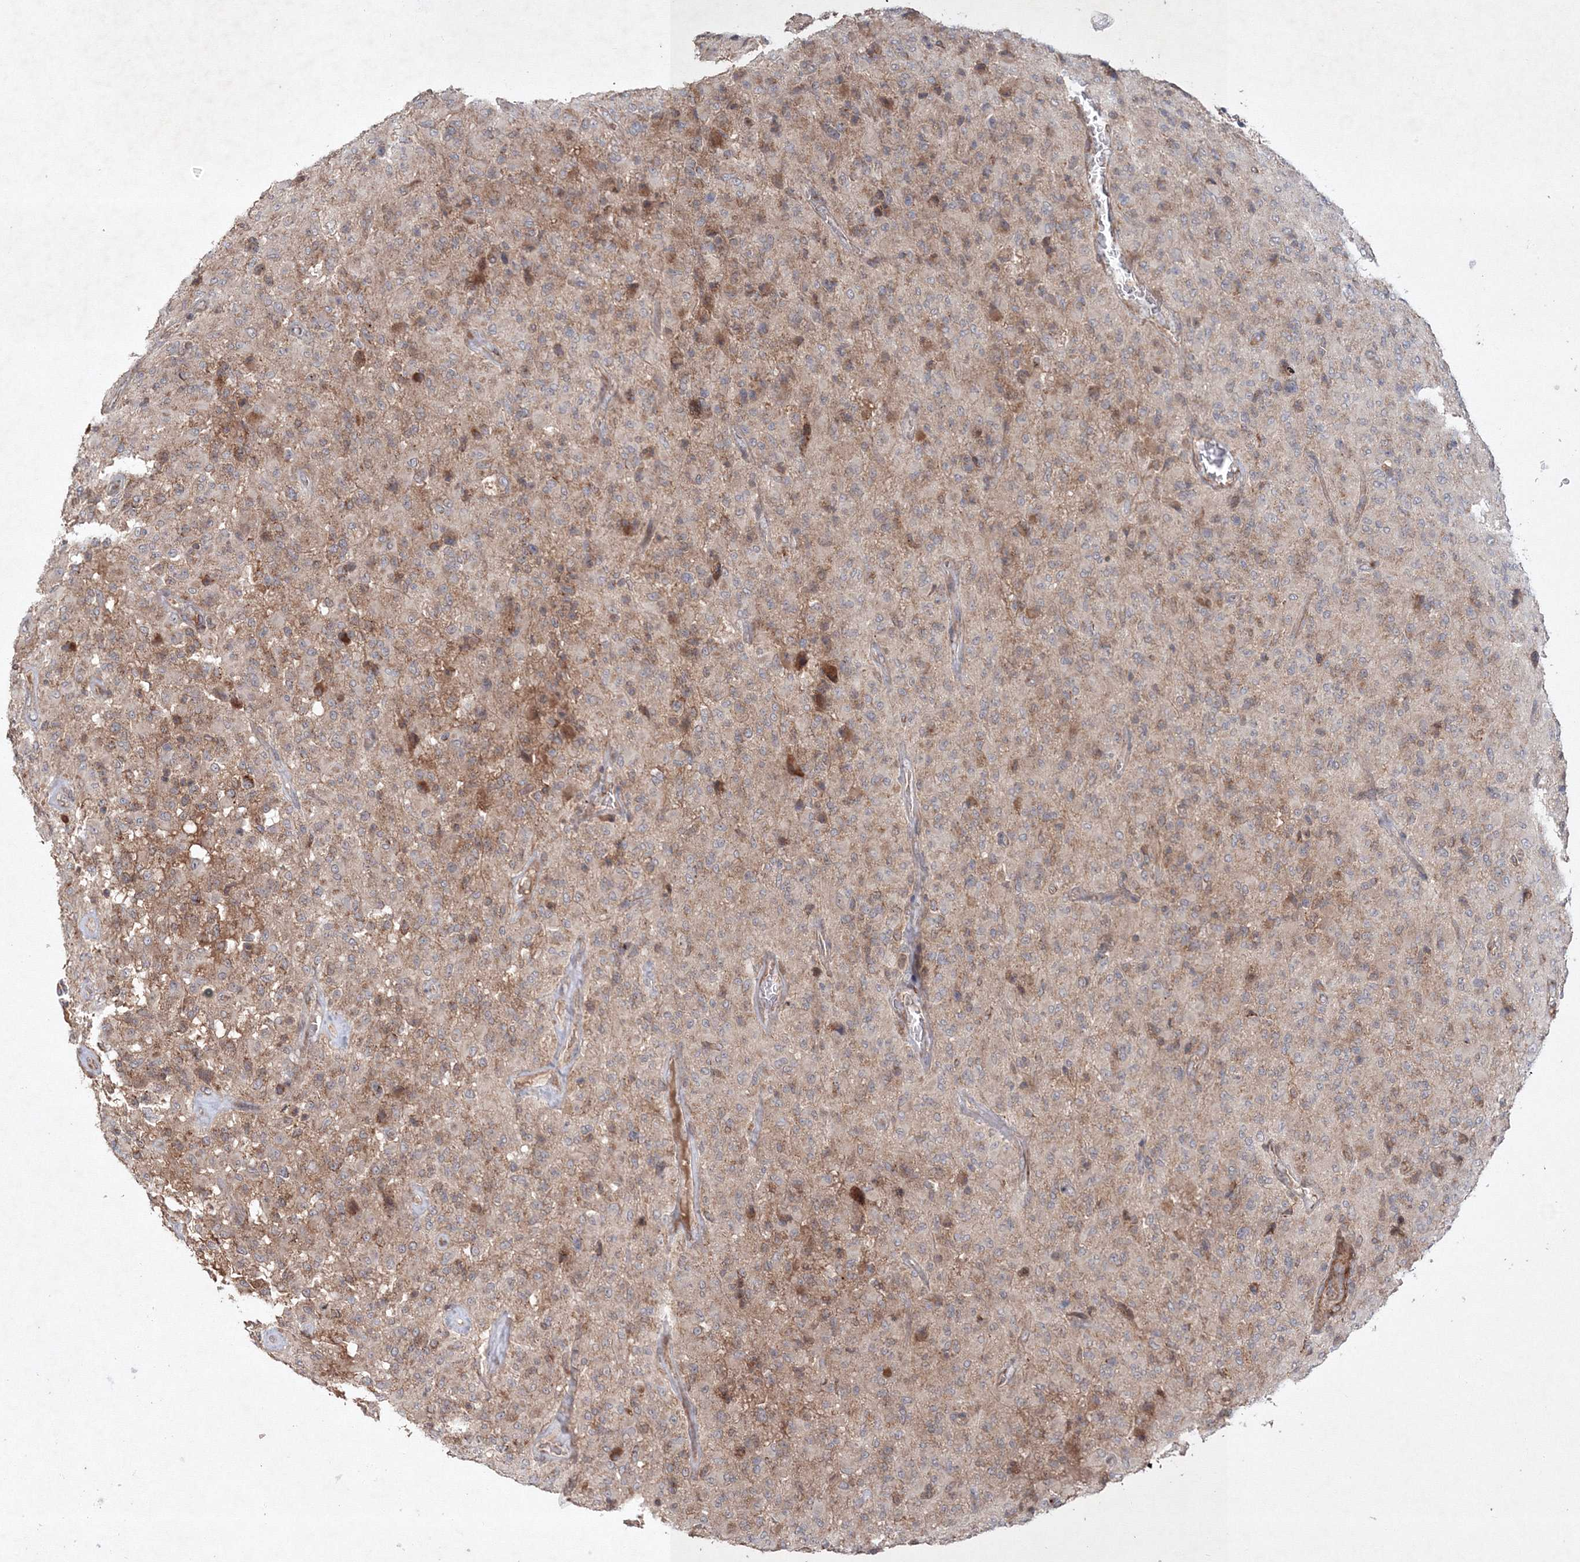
{"staining": {"intensity": "moderate", "quantity": "25%-75%", "location": "cytoplasmic/membranous"}, "tissue": "glioma", "cell_type": "Tumor cells", "image_type": "cancer", "snomed": [{"axis": "morphology", "description": "Glioma, malignant, High grade"}, {"axis": "topography", "description": "Brain"}], "caption": "A high-resolution histopathology image shows IHC staining of glioma, which shows moderate cytoplasmic/membranous staining in about 25%-75% of tumor cells.", "gene": "NOA1", "patient": {"sex": "female", "age": 57}}